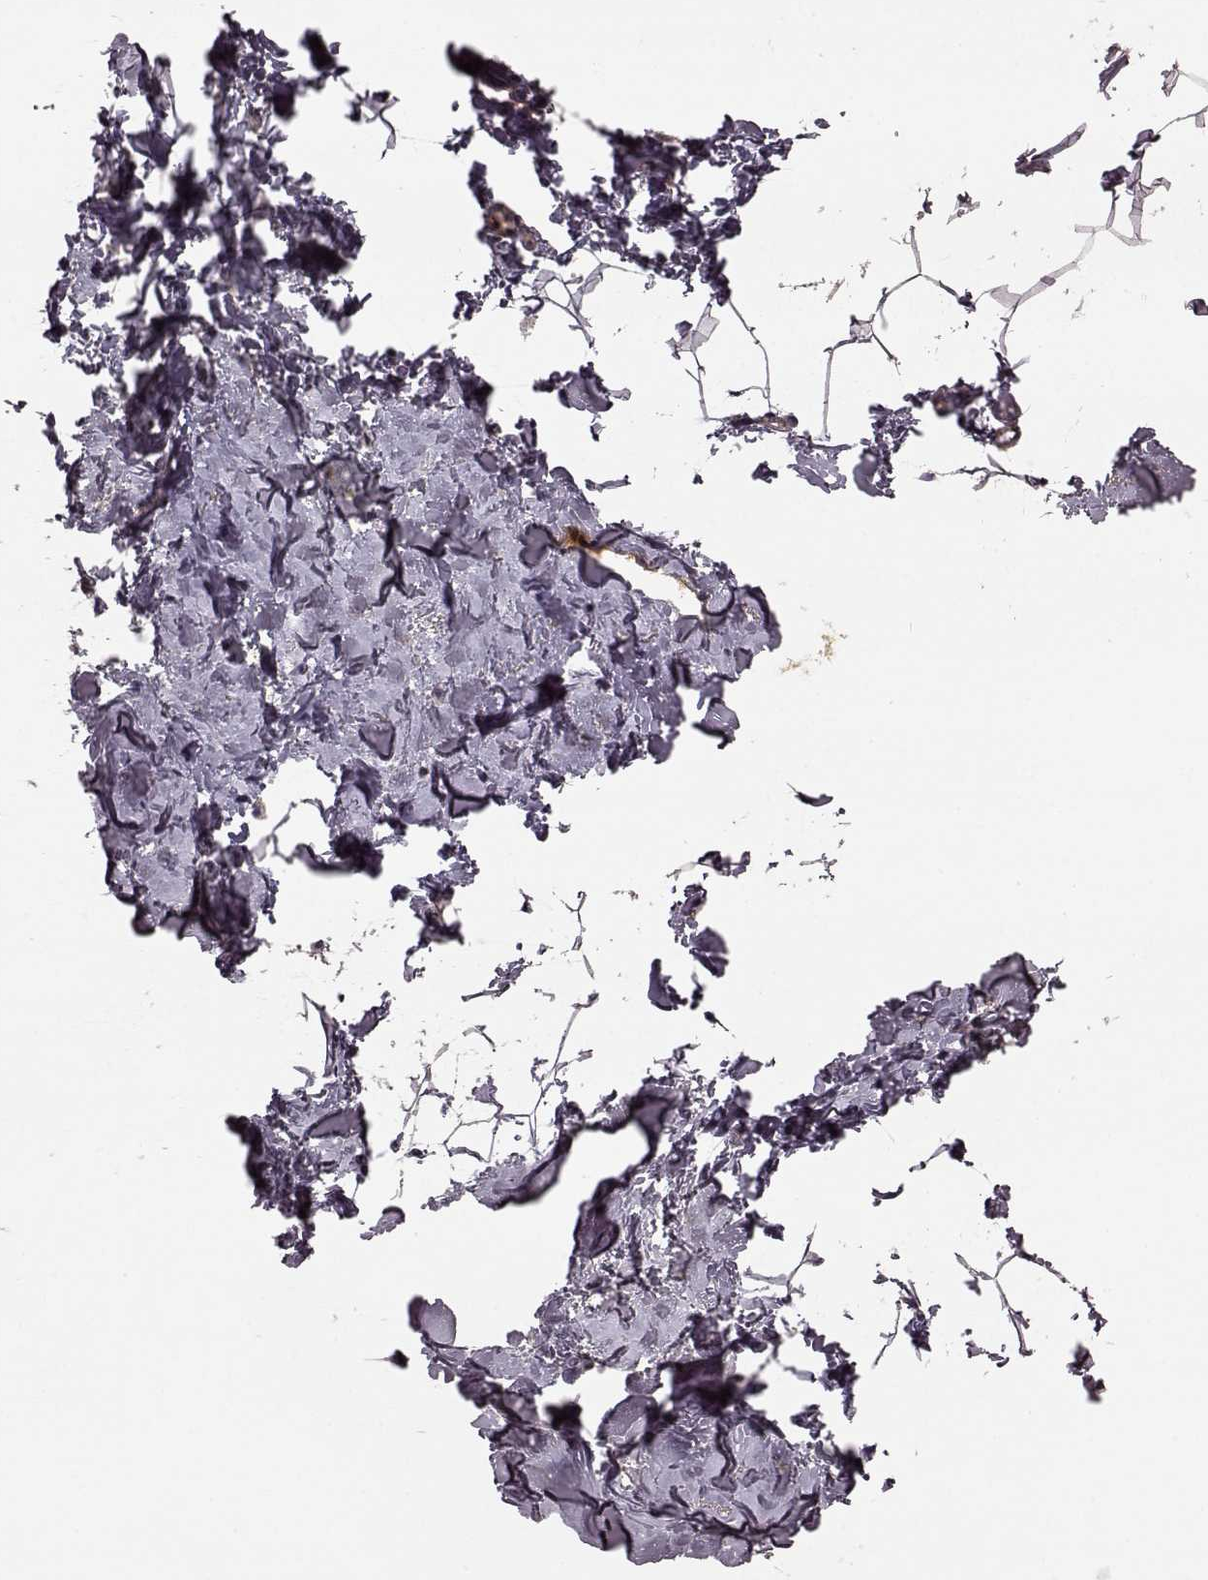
{"staining": {"intensity": "negative", "quantity": "none", "location": "none"}, "tissue": "breast", "cell_type": "Adipocytes", "image_type": "normal", "snomed": [{"axis": "morphology", "description": "Normal tissue, NOS"}, {"axis": "topography", "description": "Breast"}], "caption": "A high-resolution image shows immunohistochemistry staining of normal breast, which exhibits no significant expression in adipocytes.", "gene": "NRL", "patient": {"sex": "female", "age": 32}}